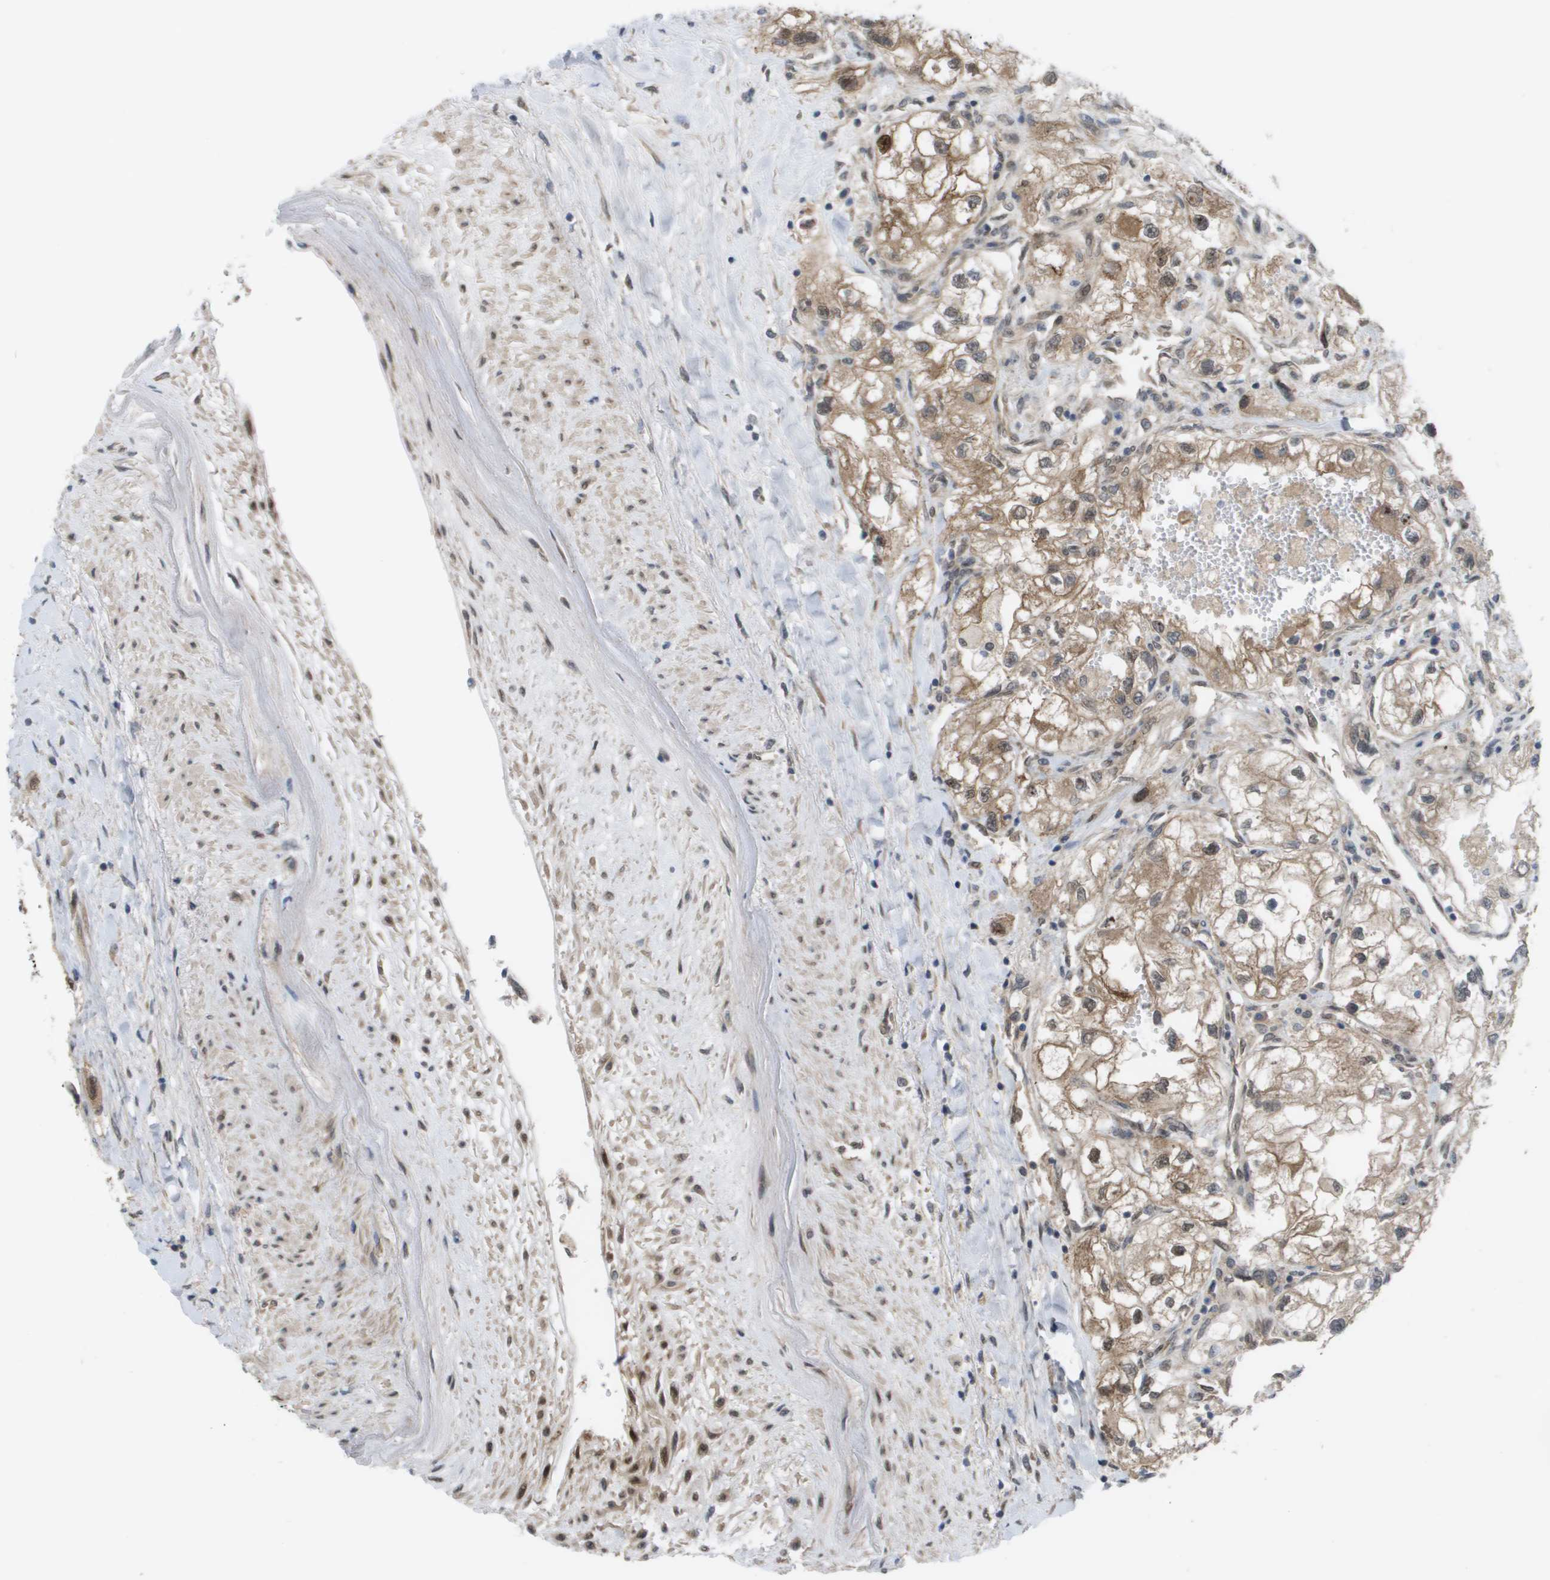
{"staining": {"intensity": "moderate", "quantity": ">75%", "location": "cytoplasmic/membranous,nuclear"}, "tissue": "renal cancer", "cell_type": "Tumor cells", "image_type": "cancer", "snomed": [{"axis": "morphology", "description": "Adenocarcinoma, NOS"}, {"axis": "topography", "description": "Kidney"}], "caption": "High-magnification brightfield microscopy of renal adenocarcinoma stained with DAB (brown) and counterstained with hematoxylin (blue). tumor cells exhibit moderate cytoplasmic/membranous and nuclear expression is present in about>75% of cells.", "gene": "CTPS2", "patient": {"sex": "female", "age": 70}}